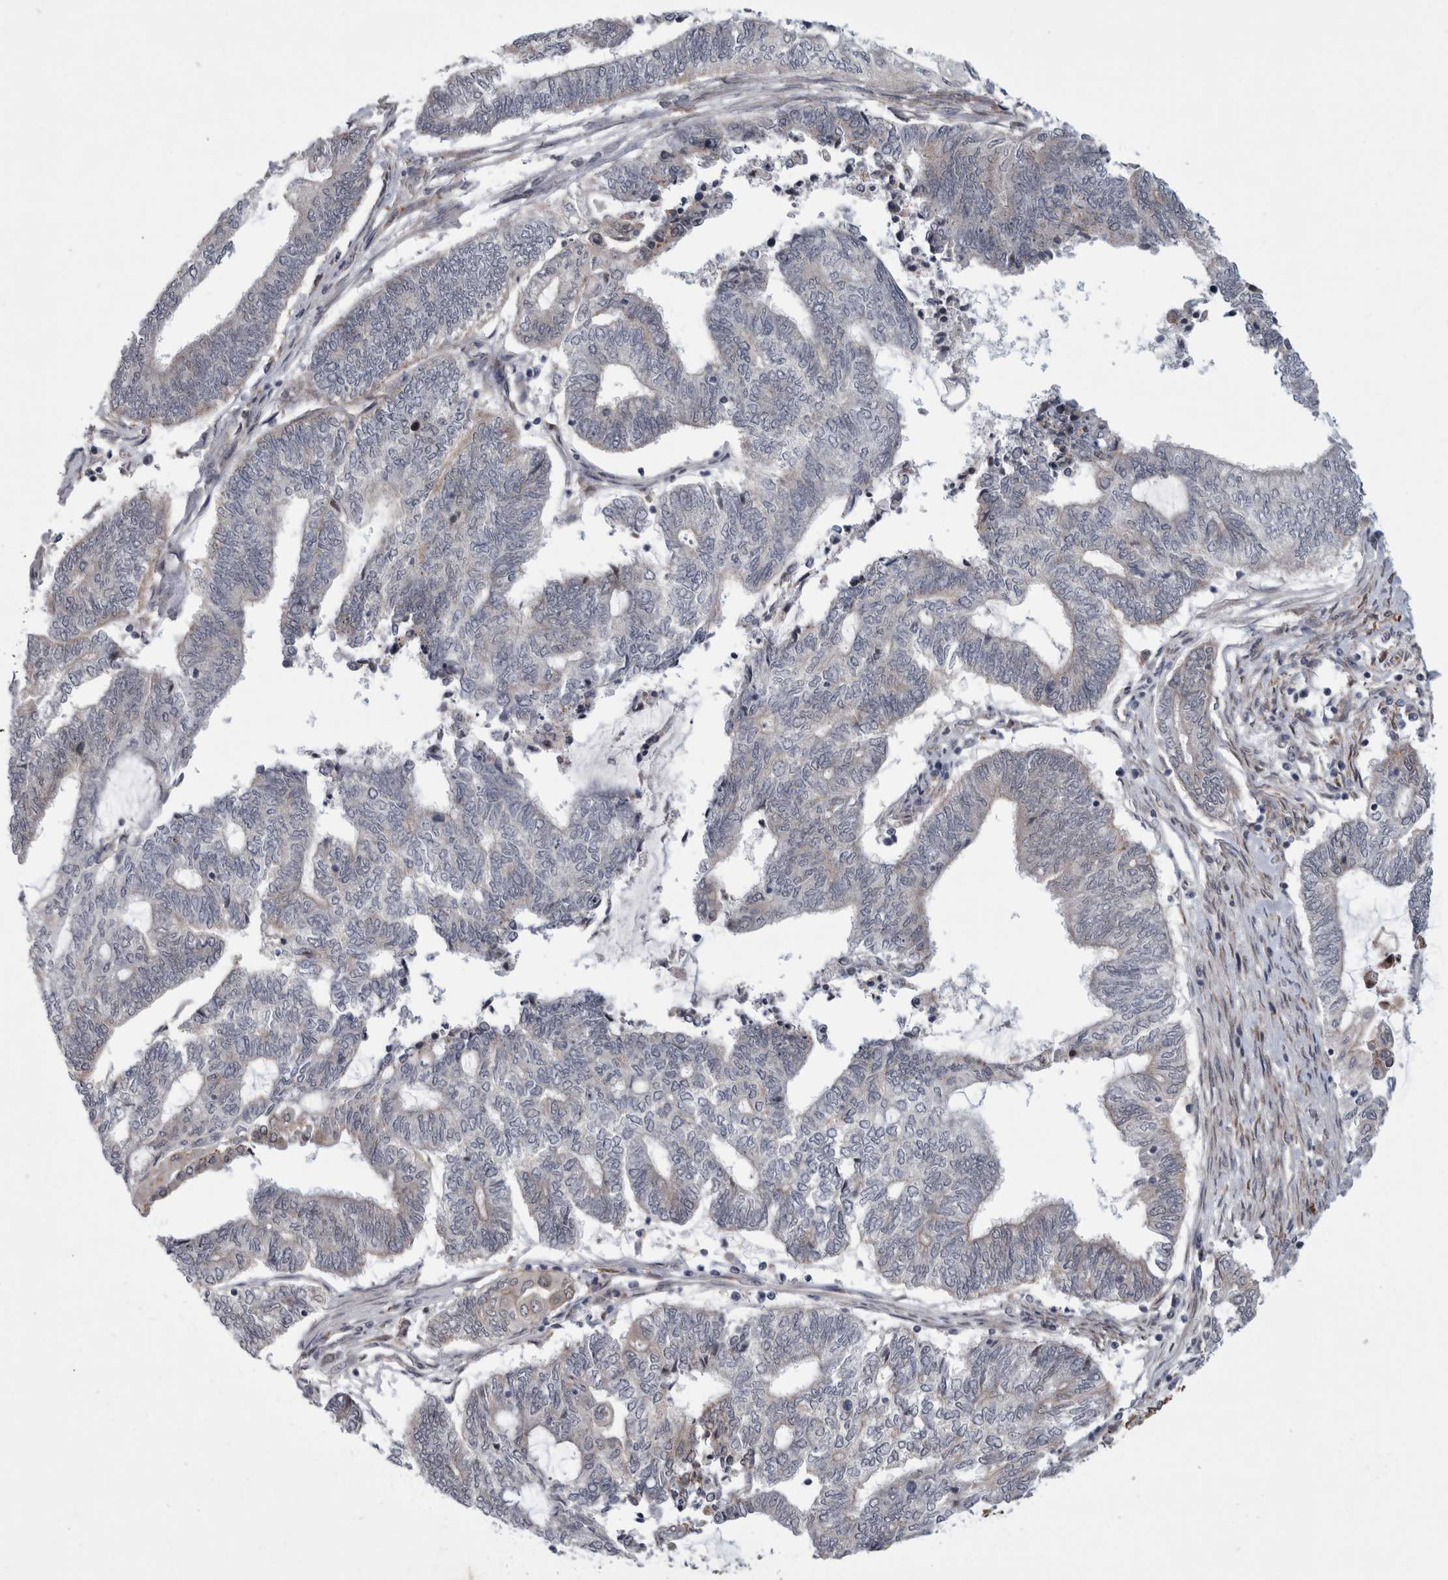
{"staining": {"intensity": "negative", "quantity": "none", "location": "none"}, "tissue": "endometrial cancer", "cell_type": "Tumor cells", "image_type": "cancer", "snomed": [{"axis": "morphology", "description": "Adenocarcinoma, NOS"}, {"axis": "topography", "description": "Uterus"}, {"axis": "topography", "description": "Endometrium"}], "caption": "Tumor cells show no significant protein staining in endometrial cancer.", "gene": "PARP11", "patient": {"sex": "female", "age": 70}}